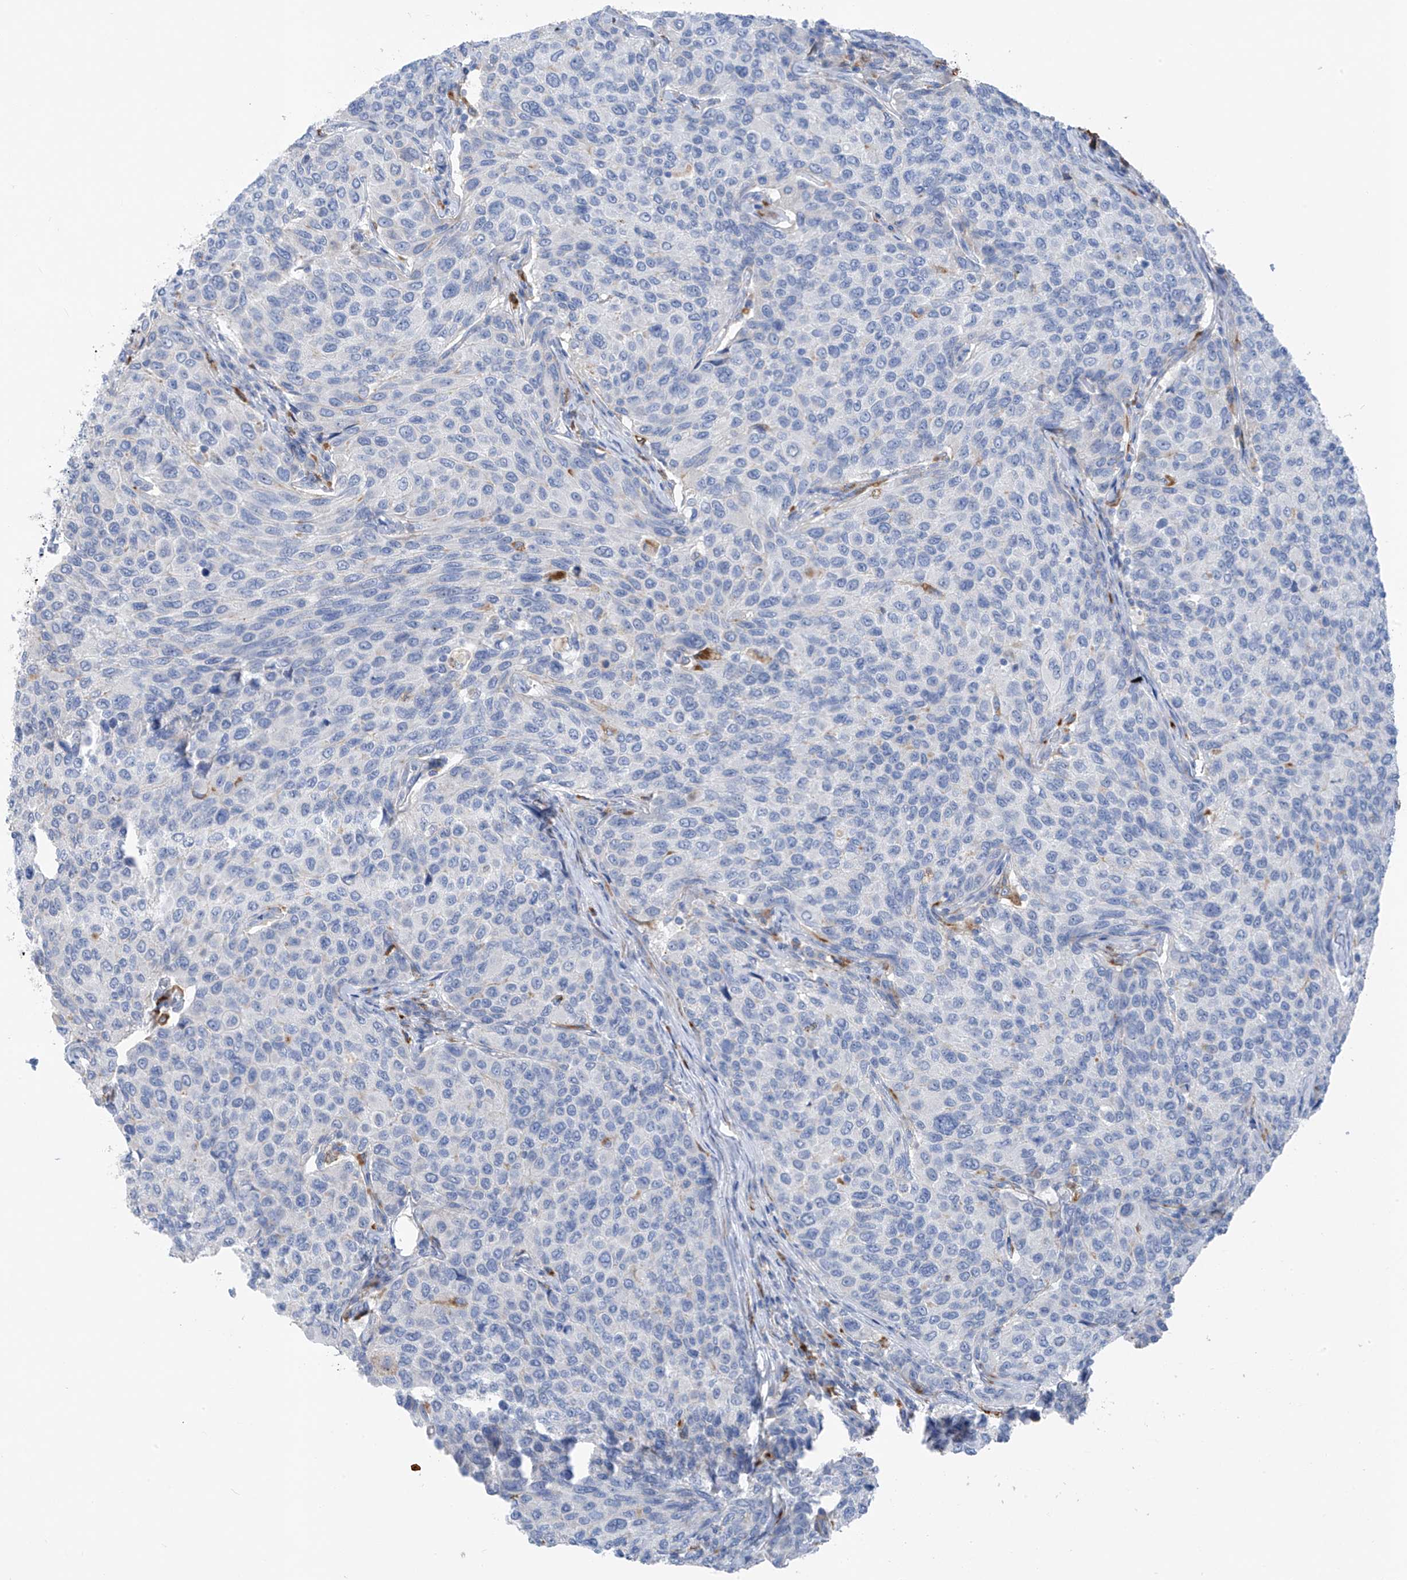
{"staining": {"intensity": "negative", "quantity": "none", "location": "none"}, "tissue": "breast cancer", "cell_type": "Tumor cells", "image_type": "cancer", "snomed": [{"axis": "morphology", "description": "Duct carcinoma"}, {"axis": "topography", "description": "Breast"}], "caption": "This is an immunohistochemistry photomicrograph of human breast infiltrating ductal carcinoma. There is no staining in tumor cells.", "gene": "GLMP", "patient": {"sex": "female", "age": 55}}